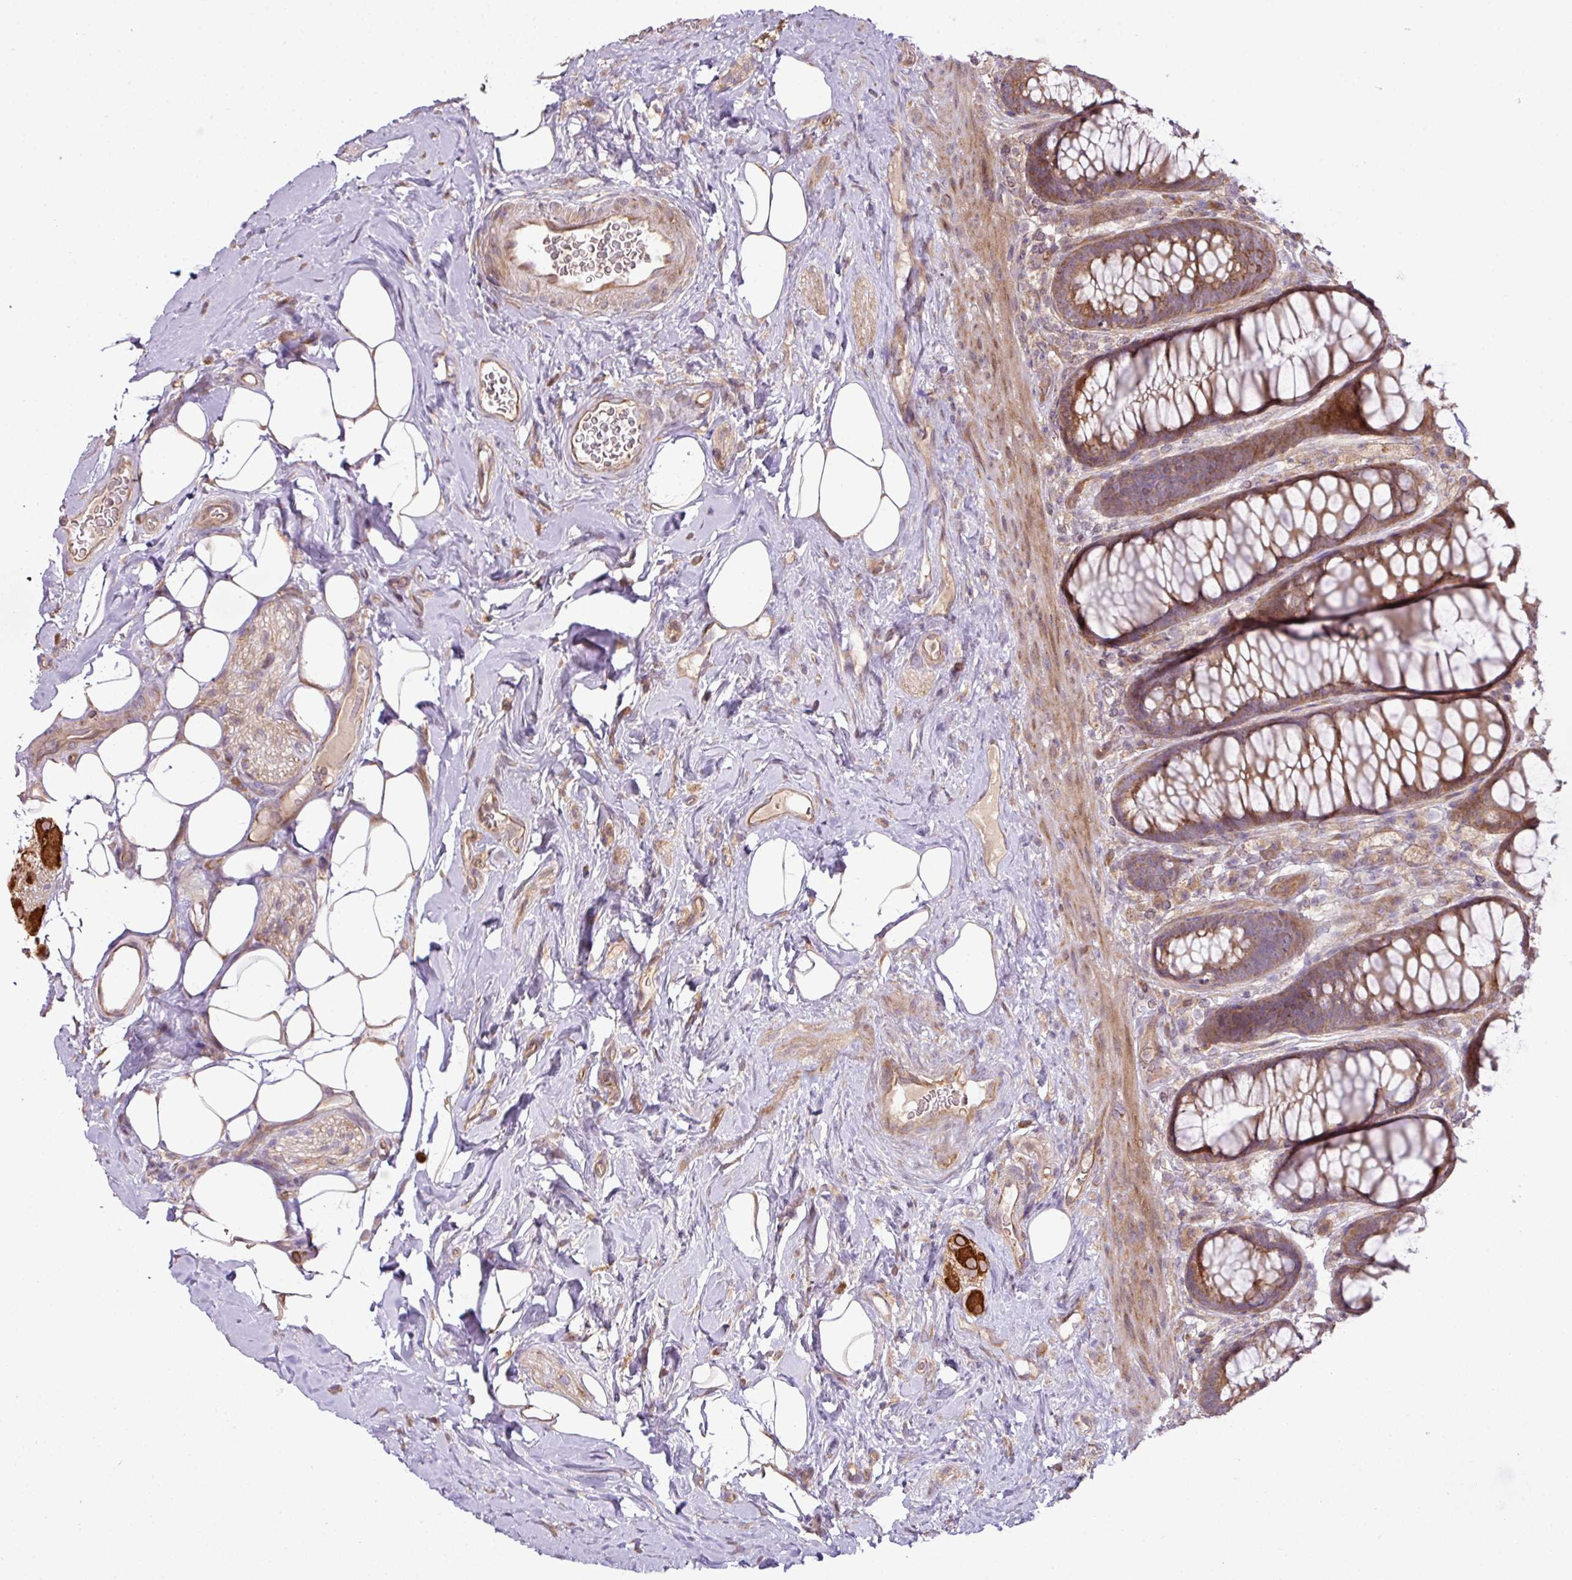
{"staining": {"intensity": "moderate", "quantity": ">75%", "location": "cytoplasmic/membranous"}, "tissue": "rectum", "cell_type": "Glandular cells", "image_type": "normal", "snomed": [{"axis": "morphology", "description": "Normal tissue, NOS"}, {"axis": "topography", "description": "Rectum"}], "caption": "About >75% of glandular cells in benign rectum reveal moderate cytoplasmic/membranous protein staining as visualized by brown immunohistochemical staining.", "gene": "COX18", "patient": {"sex": "female", "age": 67}}